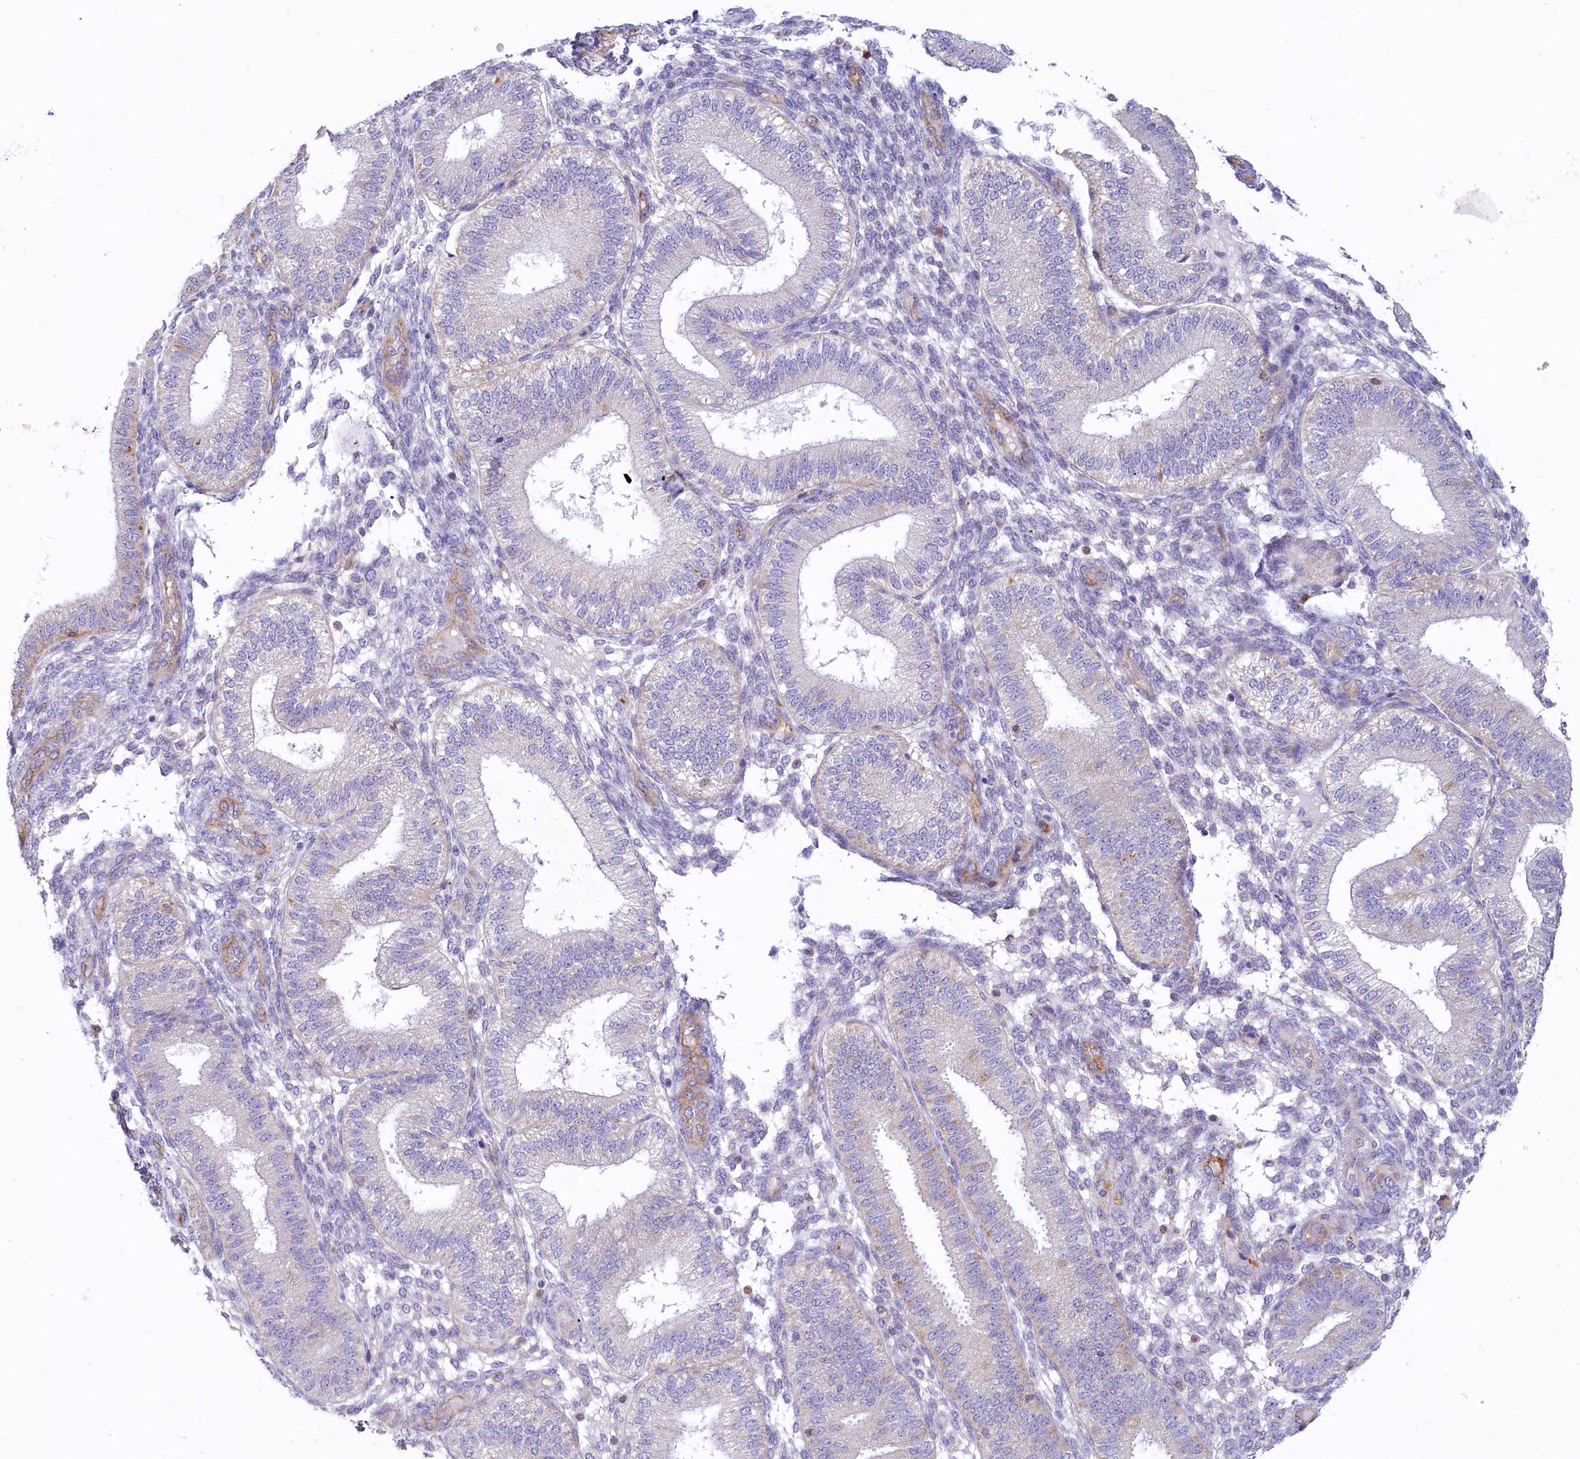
{"staining": {"intensity": "negative", "quantity": "none", "location": "none"}, "tissue": "endometrium", "cell_type": "Cells in endometrial stroma", "image_type": "normal", "snomed": [{"axis": "morphology", "description": "Normal tissue, NOS"}, {"axis": "topography", "description": "Endometrium"}], "caption": "This is a image of immunohistochemistry staining of unremarkable endometrium, which shows no staining in cells in endometrial stroma.", "gene": "LMOD3", "patient": {"sex": "female", "age": 39}}